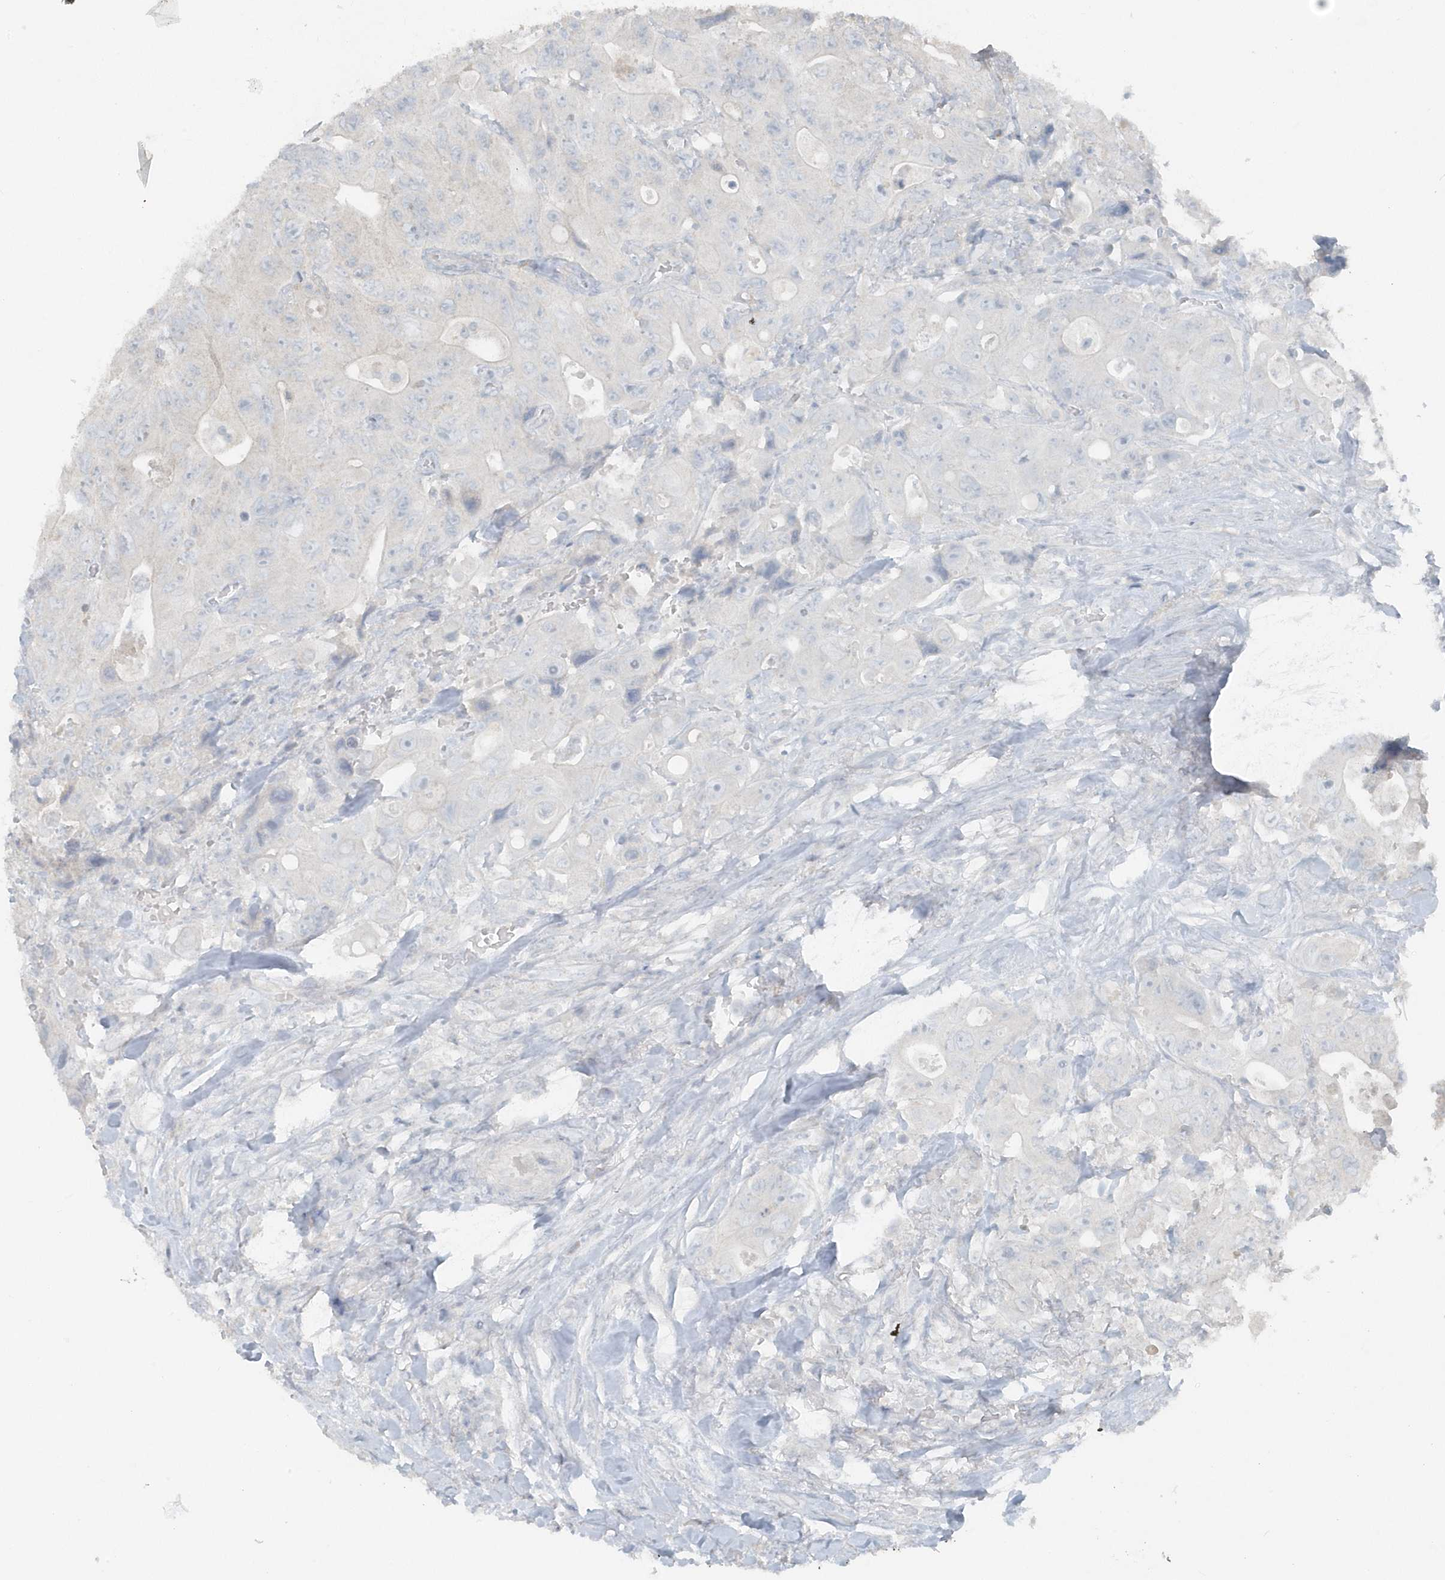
{"staining": {"intensity": "negative", "quantity": "none", "location": "none"}, "tissue": "colorectal cancer", "cell_type": "Tumor cells", "image_type": "cancer", "snomed": [{"axis": "morphology", "description": "Adenocarcinoma, NOS"}, {"axis": "topography", "description": "Colon"}], "caption": "Histopathology image shows no significant protein positivity in tumor cells of adenocarcinoma (colorectal).", "gene": "ACTC1", "patient": {"sex": "female", "age": 46}}